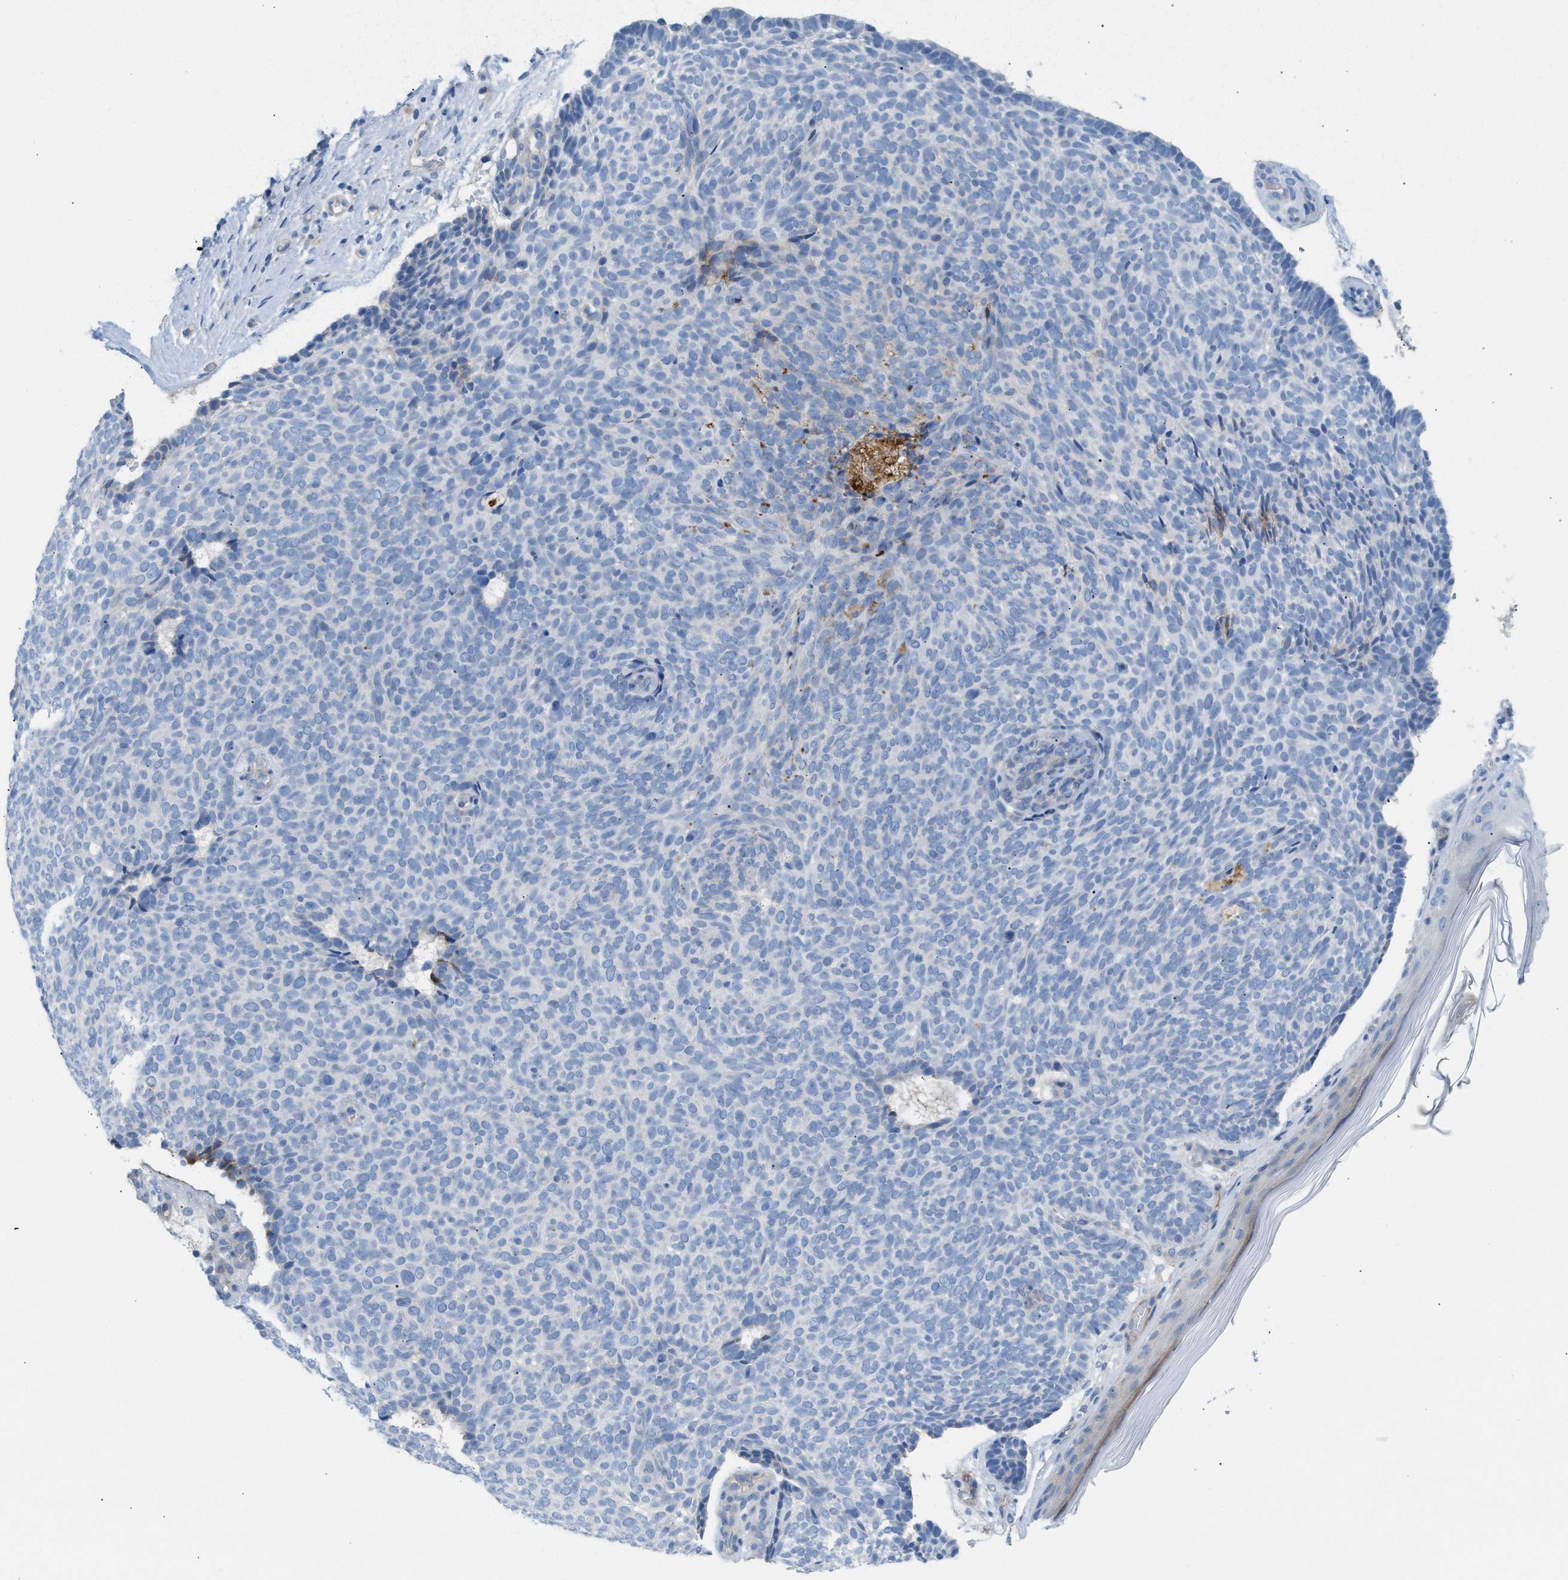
{"staining": {"intensity": "negative", "quantity": "none", "location": "none"}, "tissue": "skin cancer", "cell_type": "Tumor cells", "image_type": "cancer", "snomed": [{"axis": "morphology", "description": "Developmental malformation"}, {"axis": "morphology", "description": "Basal cell carcinoma"}, {"axis": "topography", "description": "Skin"}], "caption": "Photomicrograph shows no significant protein staining in tumor cells of skin cancer (basal cell carcinoma).", "gene": "MPP3", "patient": {"sex": "female", "age": 62}}